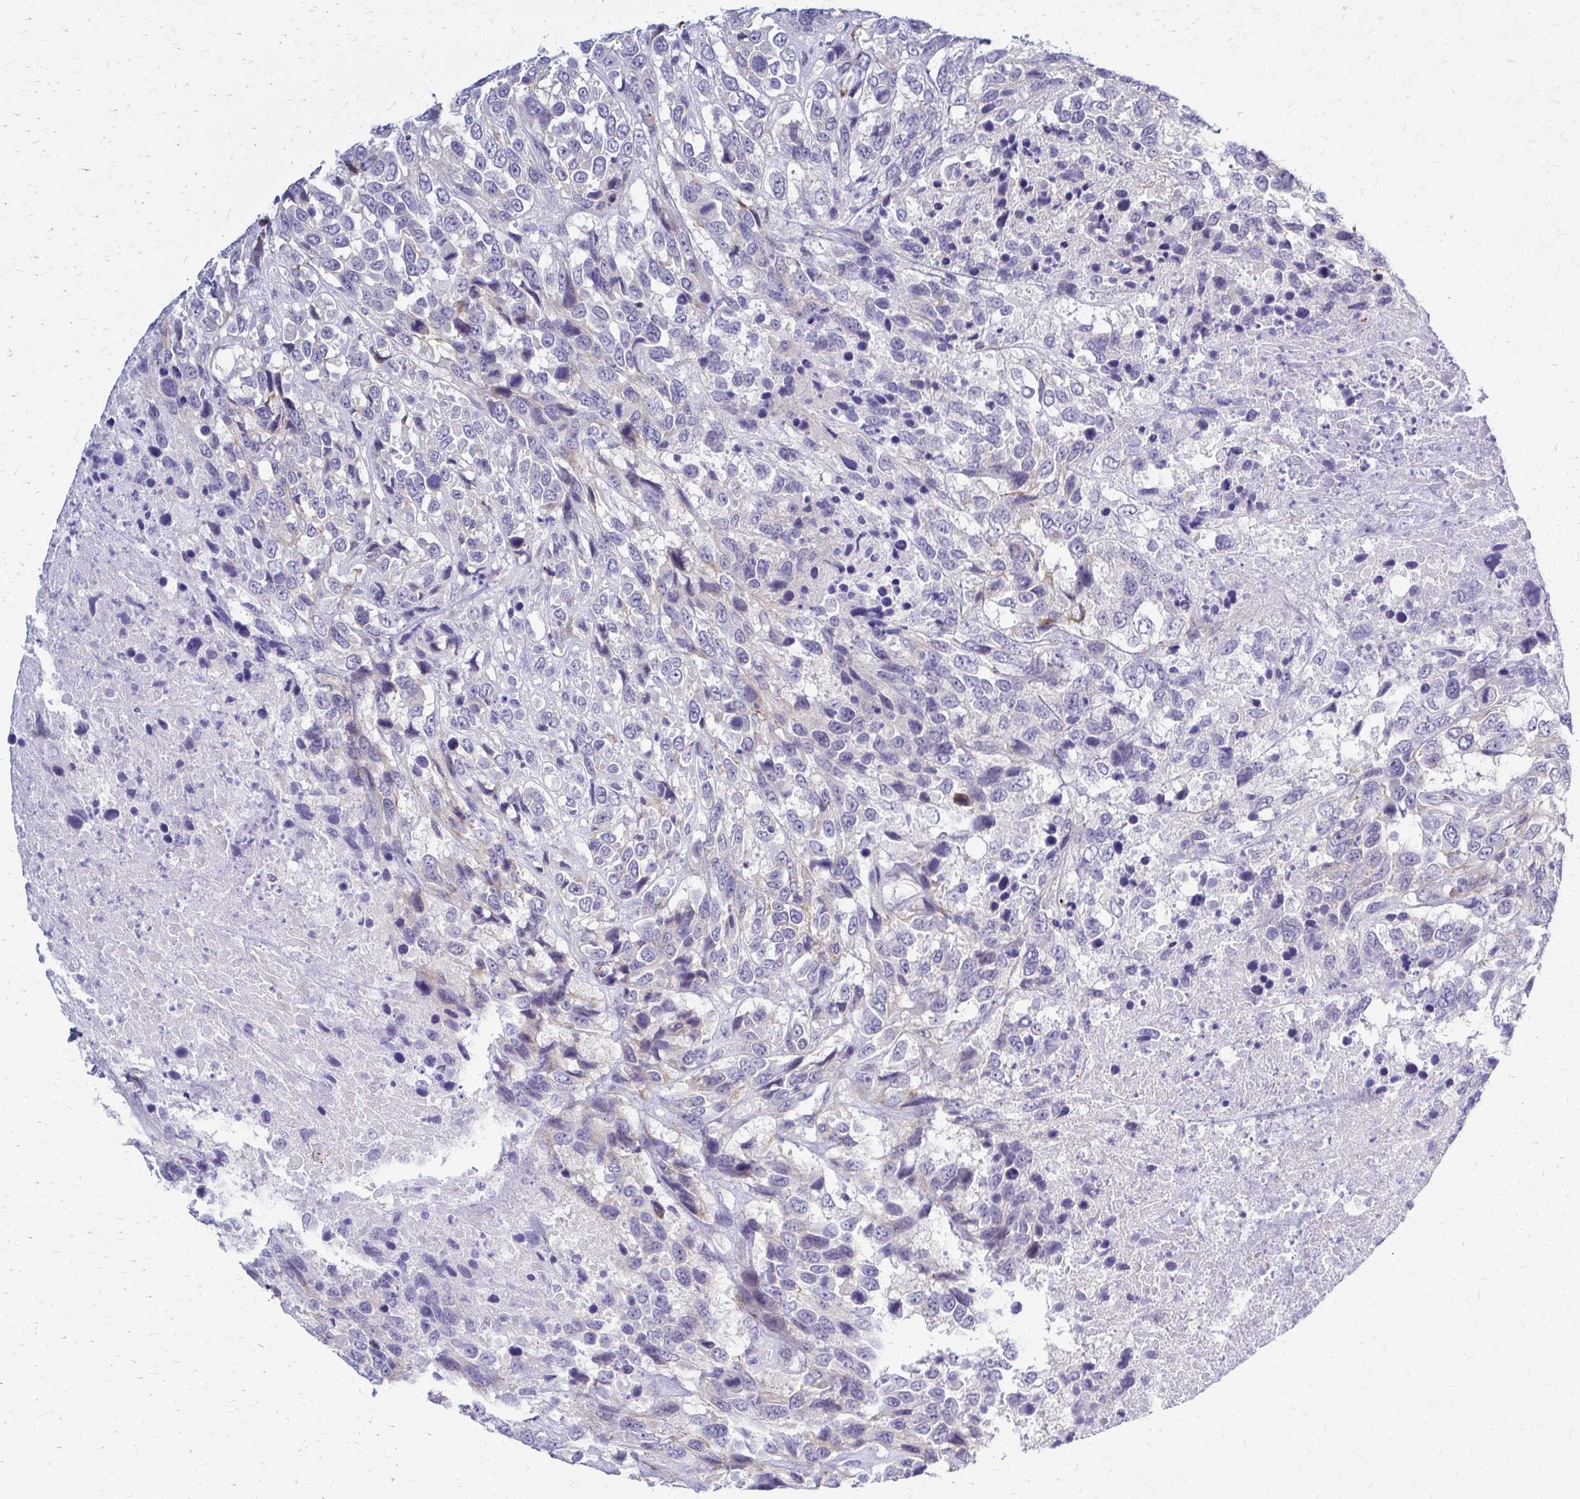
{"staining": {"intensity": "negative", "quantity": "none", "location": "none"}, "tissue": "urothelial cancer", "cell_type": "Tumor cells", "image_type": "cancer", "snomed": [{"axis": "morphology", "description": "Urothelial carcinoma, High grade"}, {"axis": "topography", "description": "Urinary bladder"}], "caption": "A photomicrograph of urothelial carcinoma (high-grade) stained for a protein reveals no brown staining in tumor cells.", "gene": "RHOBTB2", "patient": {"sex": "female", "age": 70}}